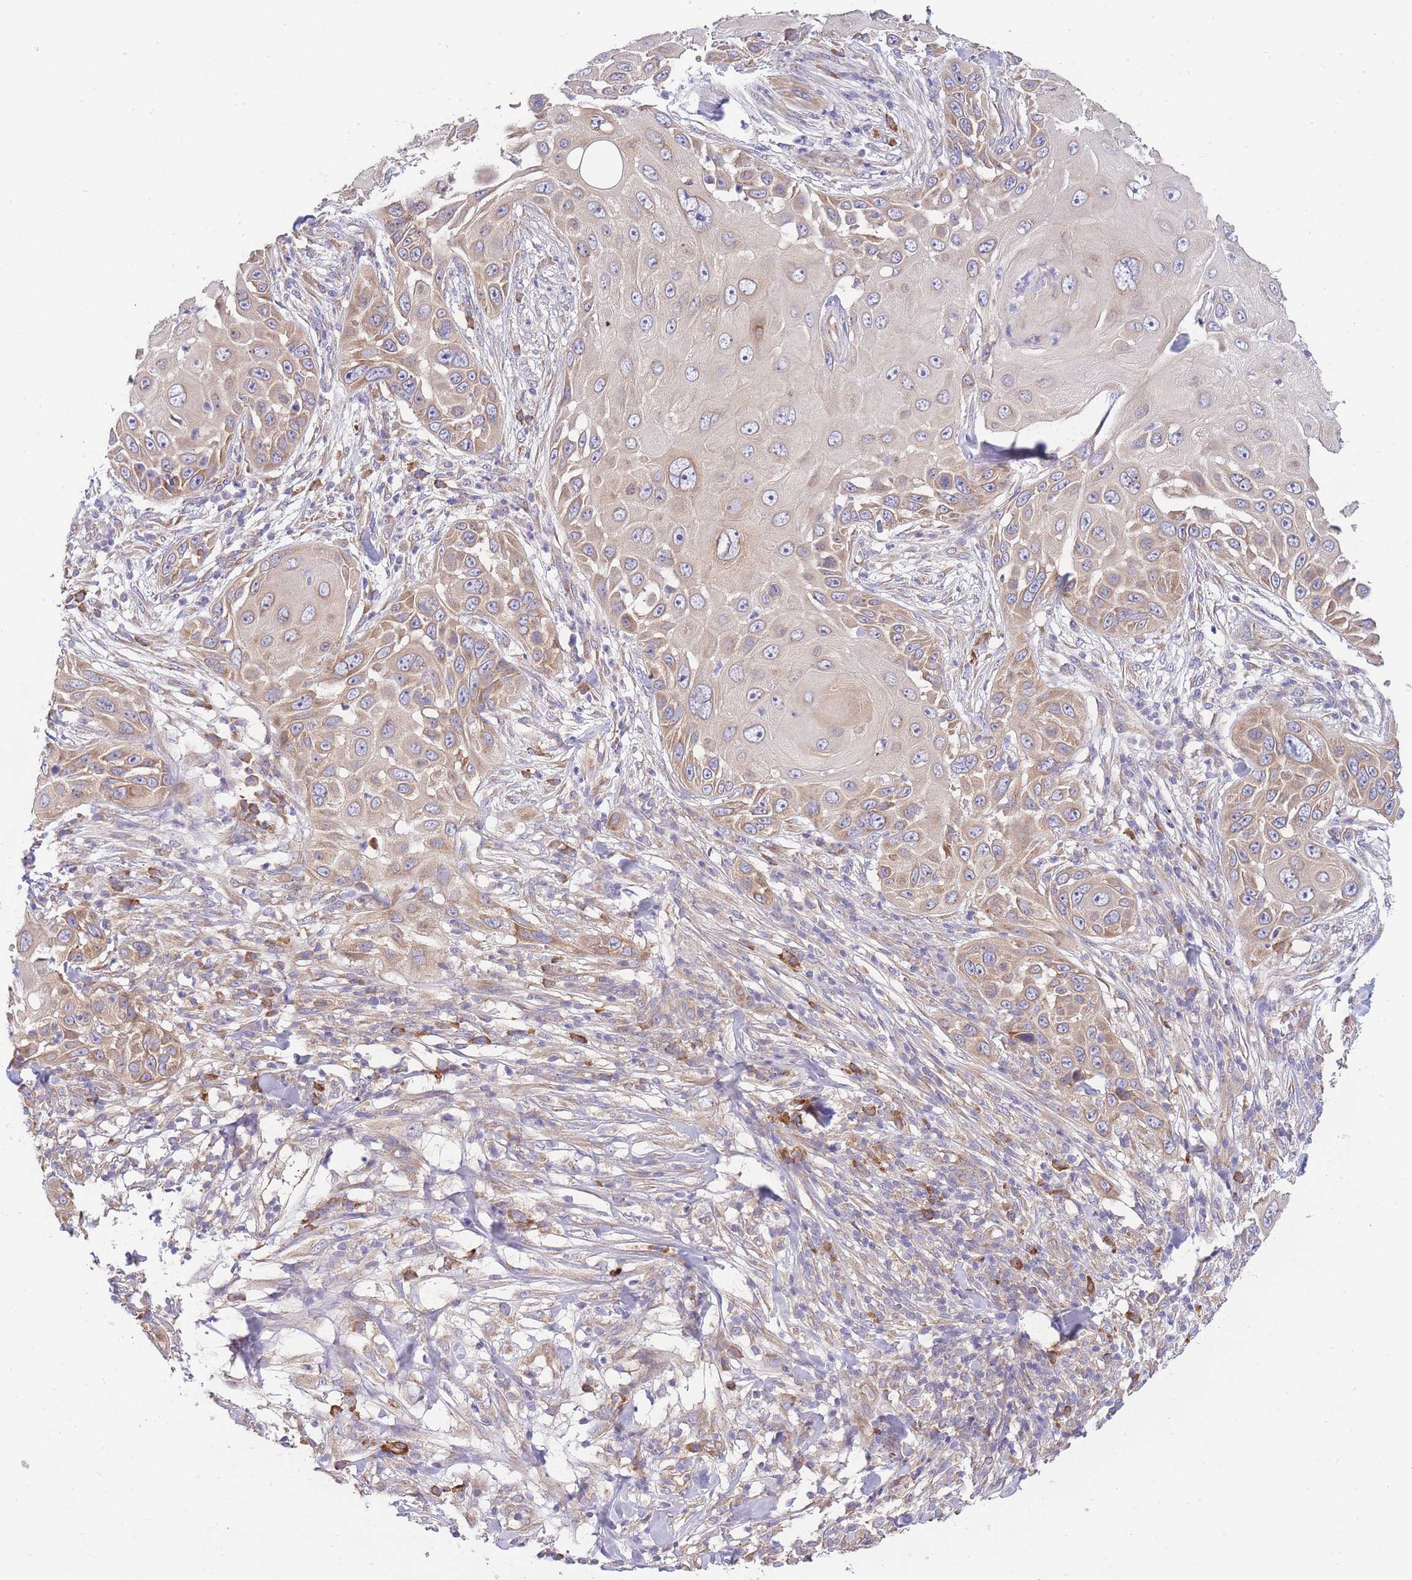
{"staining": {"intensity": "moderate", "quantity": ">75%", "location": "cytoplasmic/membranous"}, "tissue": "skin cancer", "cell_type": "Tumor cells", "image_type": "cancer", "snomed": [{"axis": "morphology", "description": "Squamous cell carcinoma, NOS"}, {"axis": "topography", "description": "Skin"}], "caption": "This is an image of IHC staining of squamous cell carcinoma (skin), which shows moderate staining in the cytoplasmic/membranous of tumor cells.", "gene": "BEX1", "patient": {"sex": "female", "age": 44}}